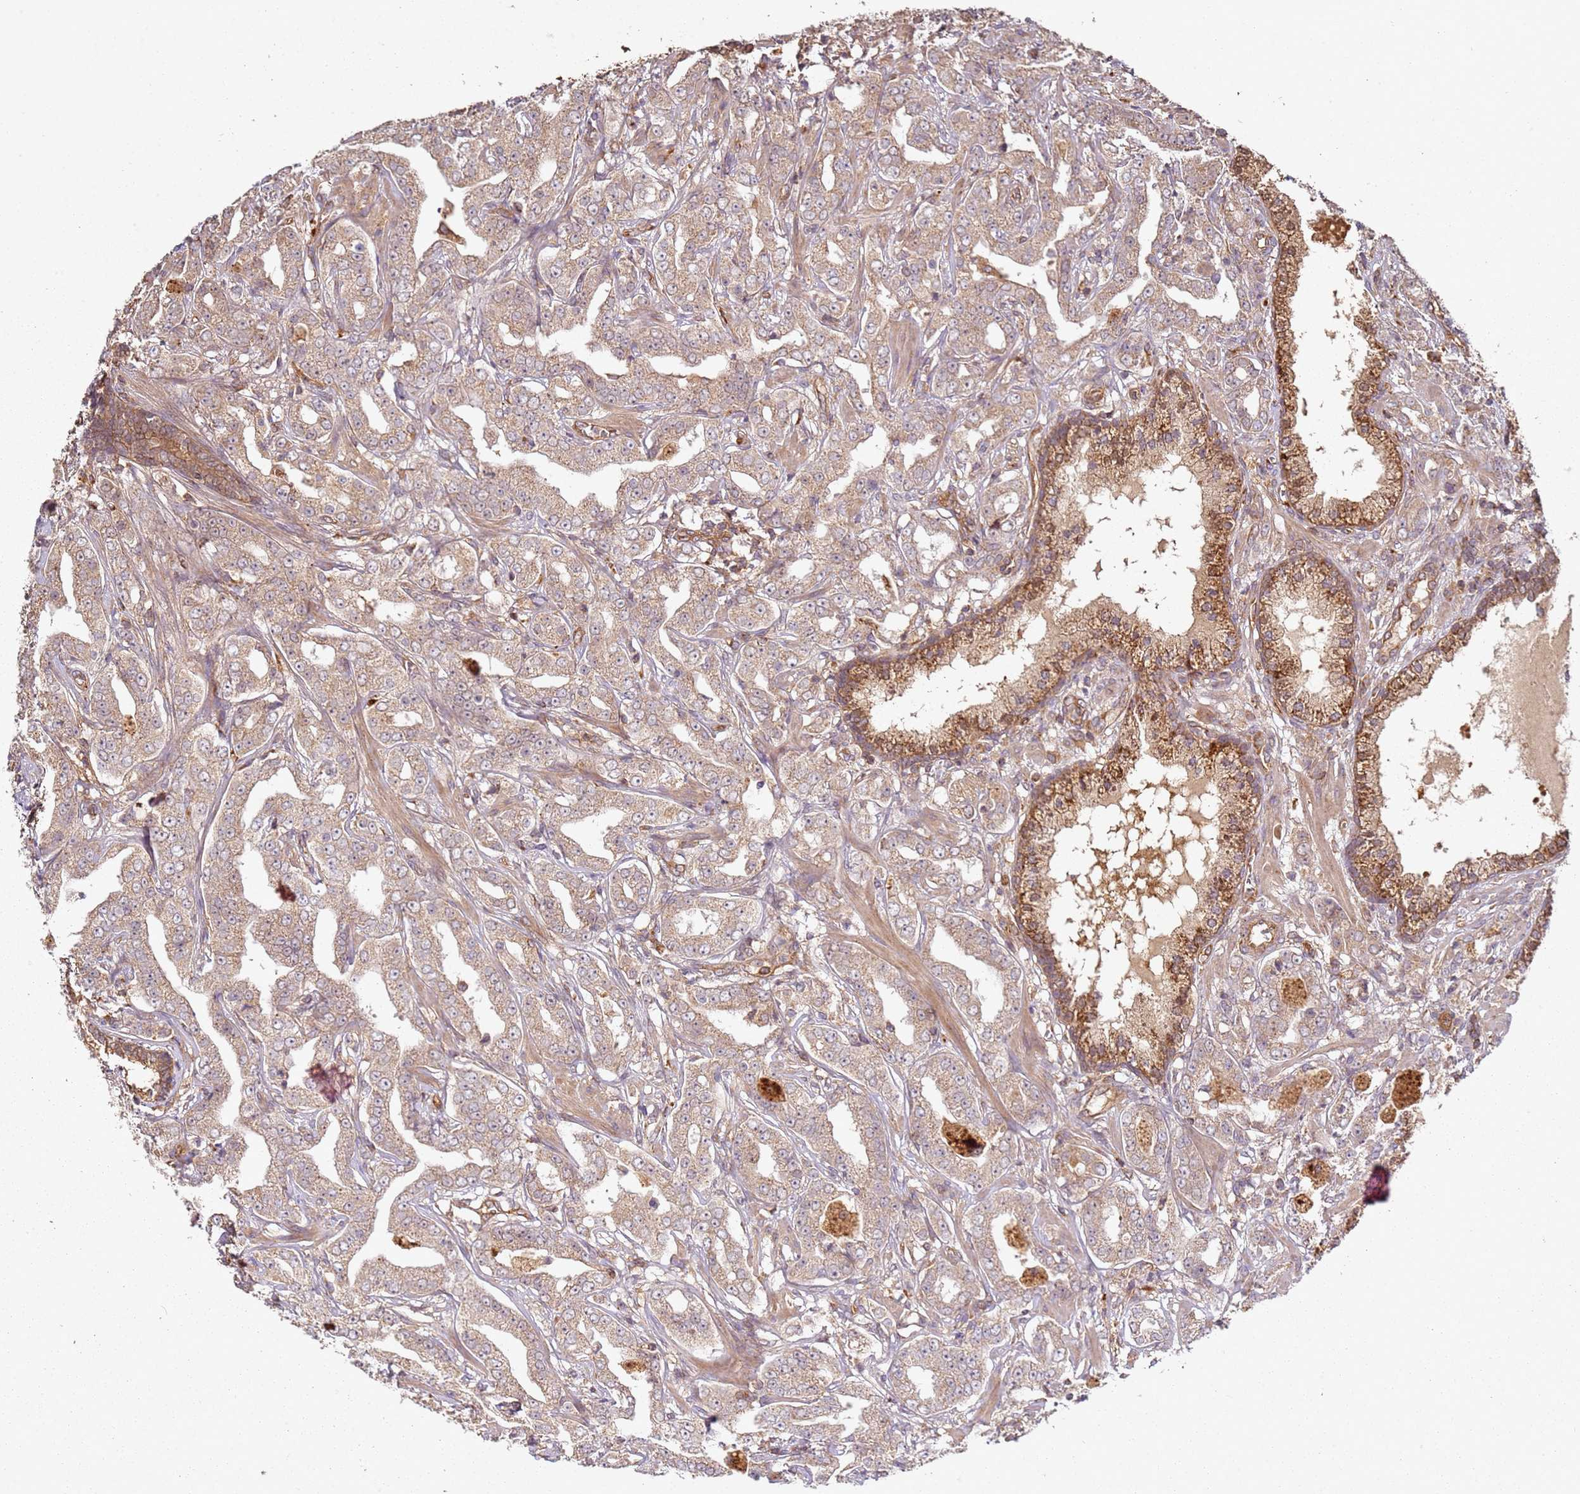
{"staining": {"intensity": "weak", "quantity": ">75%", "location": "cytoplasmic/membranous"}, "tissue": "prostate cancer", "cell_type": "Tumor cells", "image_type": "cancer", "snomed": [{"axis": "morphology", "description": "Adenocarcinoma, High grade"}, {"axis": "topography", "description": "Prostate"}], "caption": "Weak cytoplasmic/membranous protein expression is present in approximately >75% of tumor cells in prostate high-grade adenocarcinoma.", "gene": "SCGB2B2", "patient": {"sex": "male", "age": 63}}